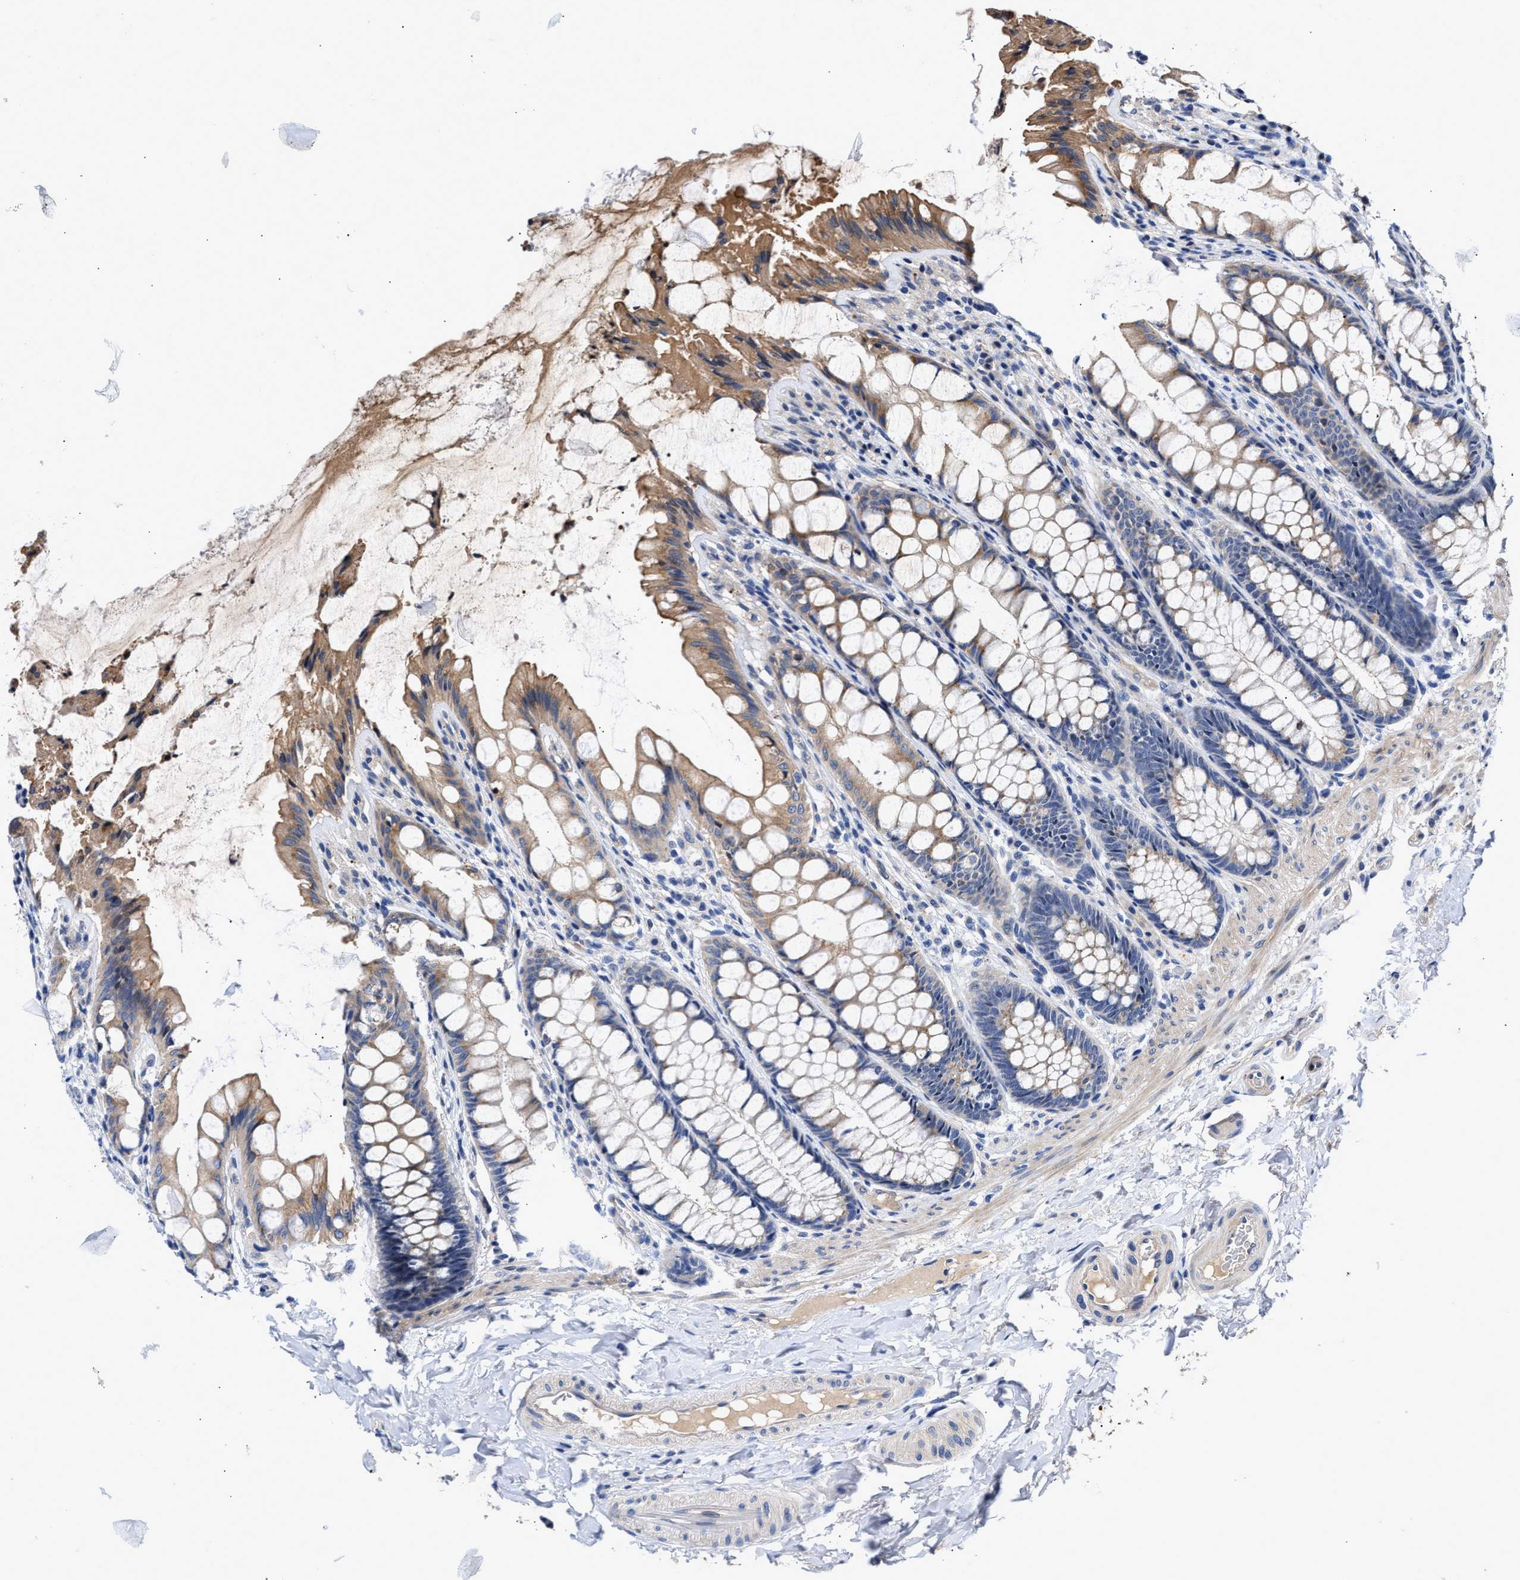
{"staining": {"intensity": "weak", "quantity": ">75%", "location": "cytoplasmic/membranous"}, "tissue": "colon", "cell_type": "Endothelial cells", "image_type": "normal", "snomed": [{"axis": "morphology", "description": "Normal tissue, NOS"}, {"axis": "topography", "description": "Colon"}], "caption": "Endothelial cells show weak cytoplasmic/membranous positivity in about >75% of cells in normal colon. (Stains: DAB (3,3'-diaminobenzidine) in brown, nuclei in blue, Microscopy: brightfield microscopy at high magnification).", "gene": "CCDC146", "patient": {"sex": "male", "age": 47}}